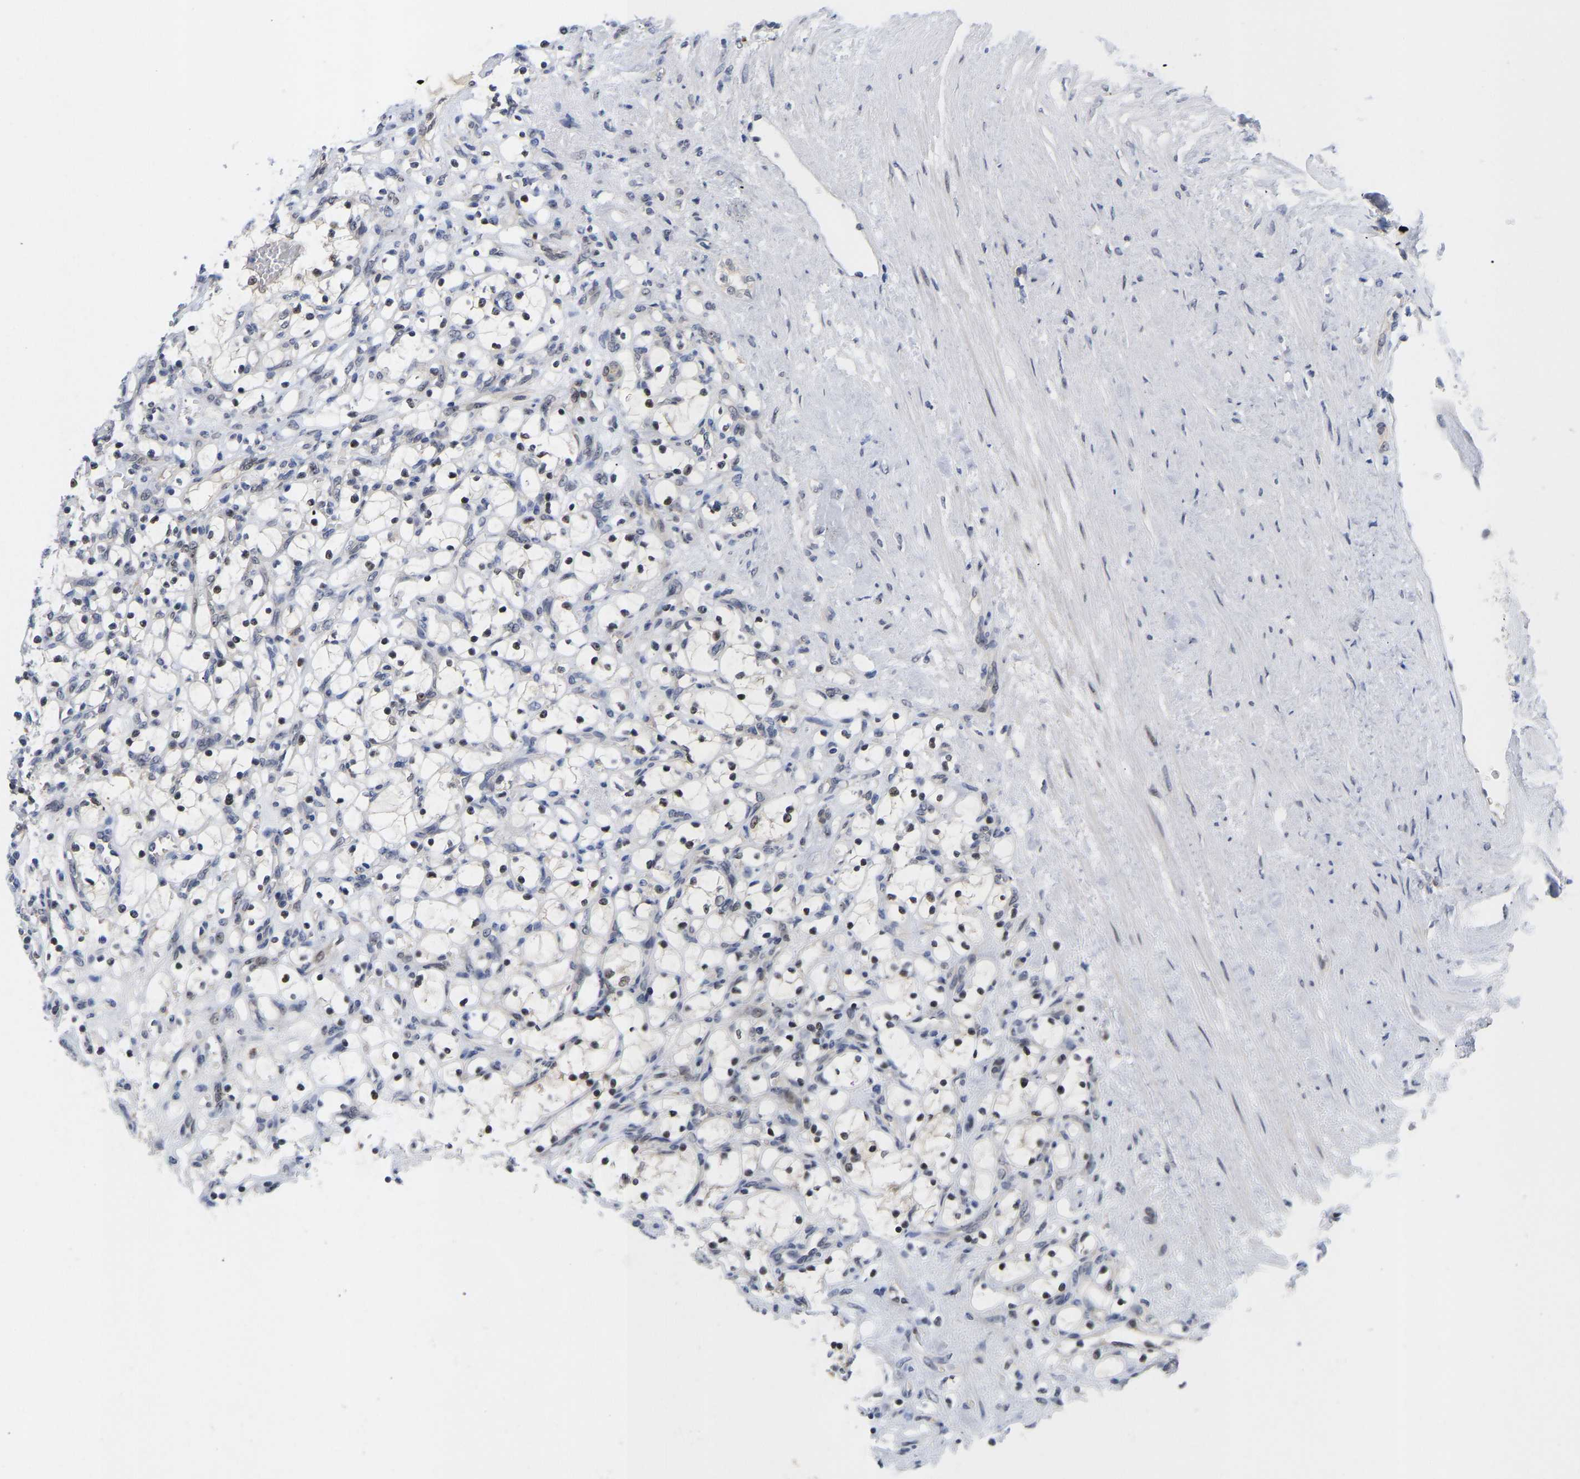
{"staining": {"intensity": "weak", "quantity": "<25%", "location": "nuclear"}, "tissue": "renal cancer", "cell_type": "Tumor cells", "image_type": "cancer", "snomed": [{"axis": "morphology", "description": "Adenocarcinoma, NOS"}, {"axis": "topography", "description": "Kidney"}], "caption": "An image of human renal adenocarcinoma is negative for staining in tumor cells. (Stains: DAB immunohistochemistry (IHC) with hematoxylin counter stain, Microscopy: brightfield microscopy at high magnification).", "gene": "NLE1", "patient": {"sex": "female", "age": 69}}